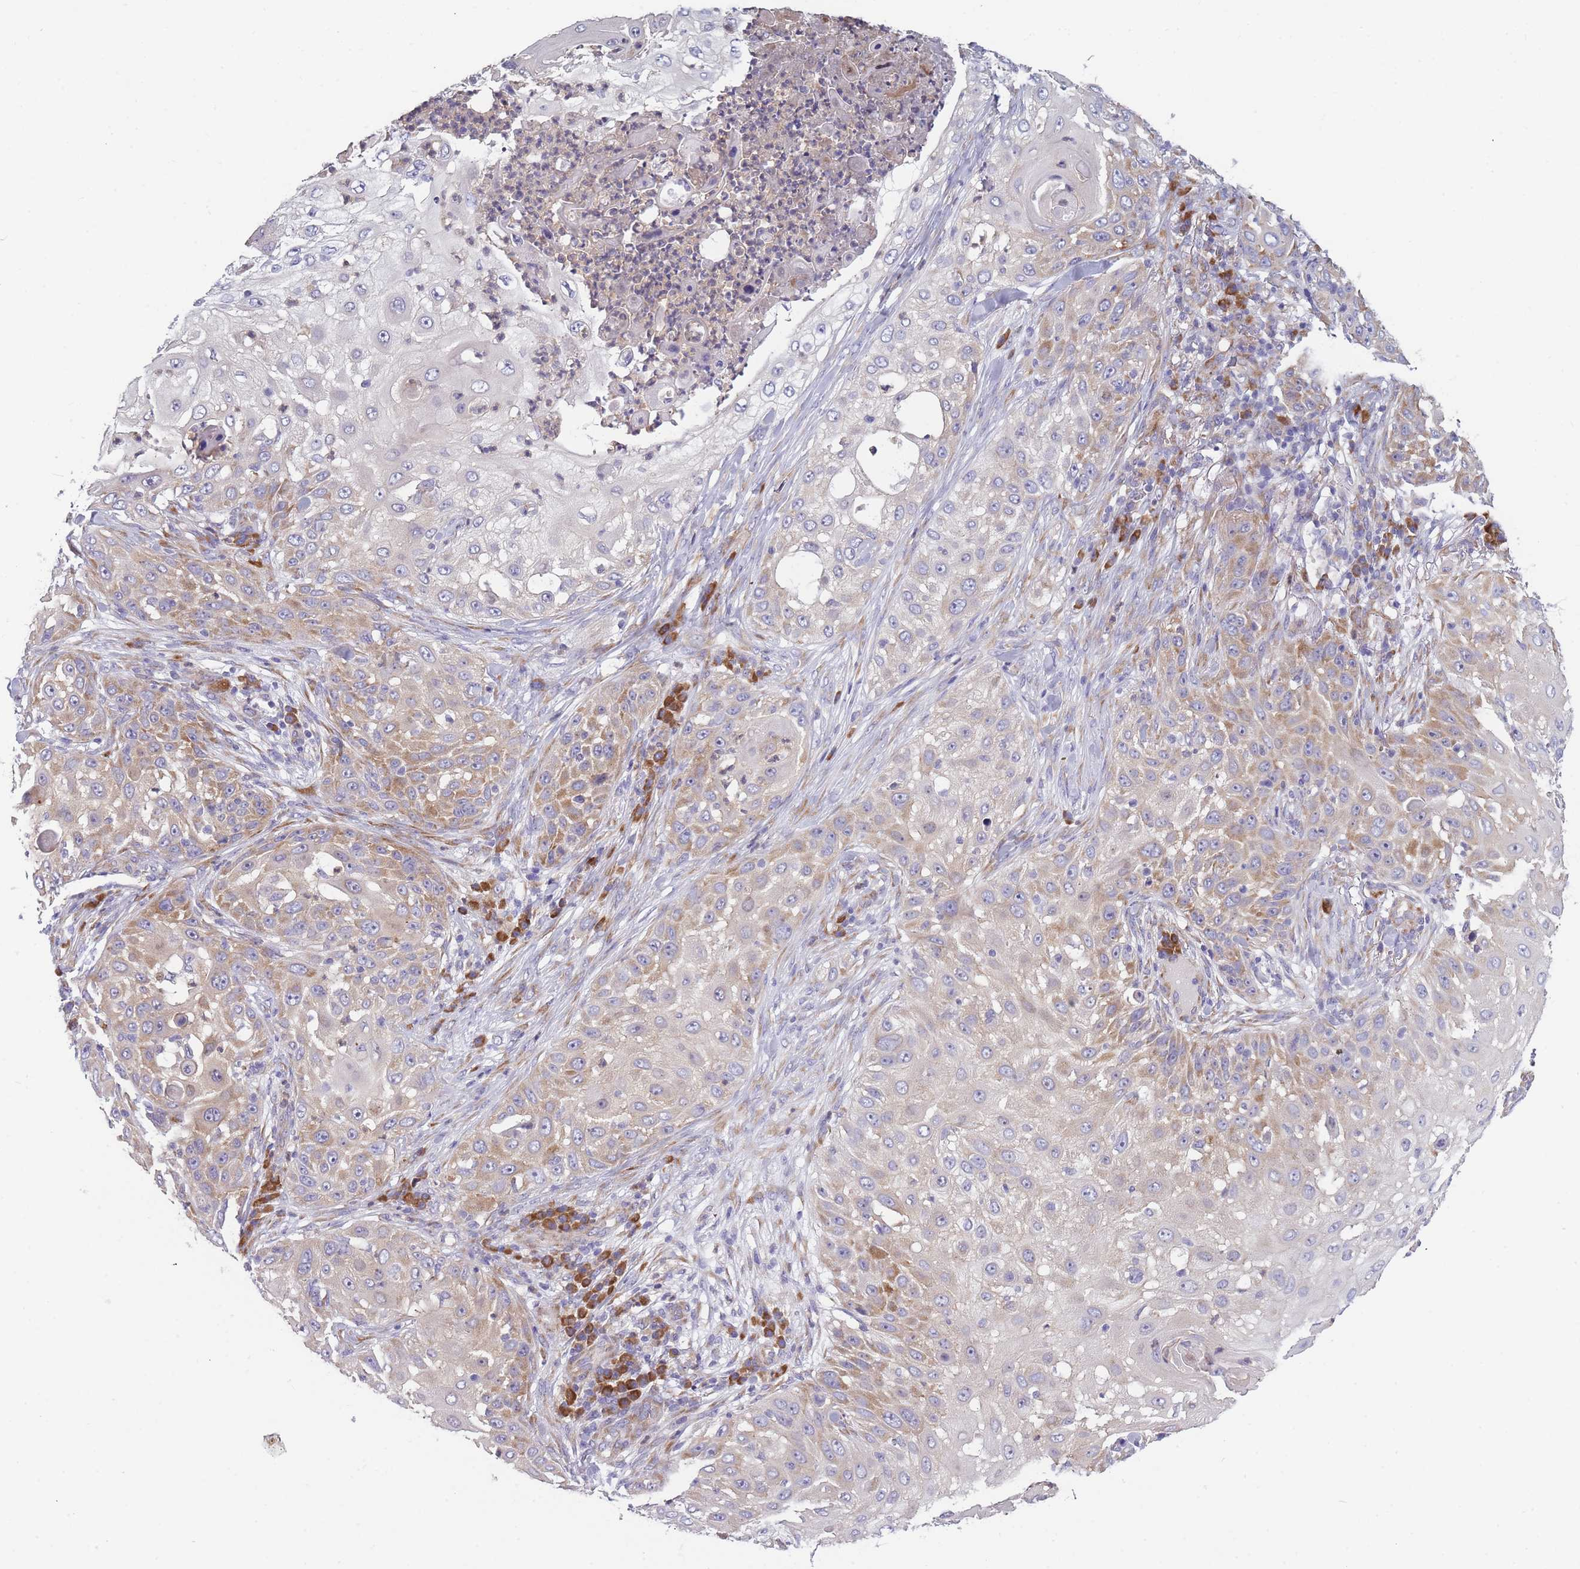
{"staining": {"intensity": "moderate", "quantity": "<25%", "location": "cytoplasmic/membranous"}, "tissue": "skin cancer", "cell_type": "Tumor cells", "image_type": "cancer", "snomed": [{"axis": "morphology", "description": "Squamous cell carcinoma, NOS"}, {"axis": "topography", "description": "Skin"}], "caption": "Tumor cells show low levels of moderate cytoplasmic/membranous expression in about <25% of cells in human skin squamous cell carcinoma.", "gene": "NDUFAF6", "patient": {"sex": "female", "age": 44}}